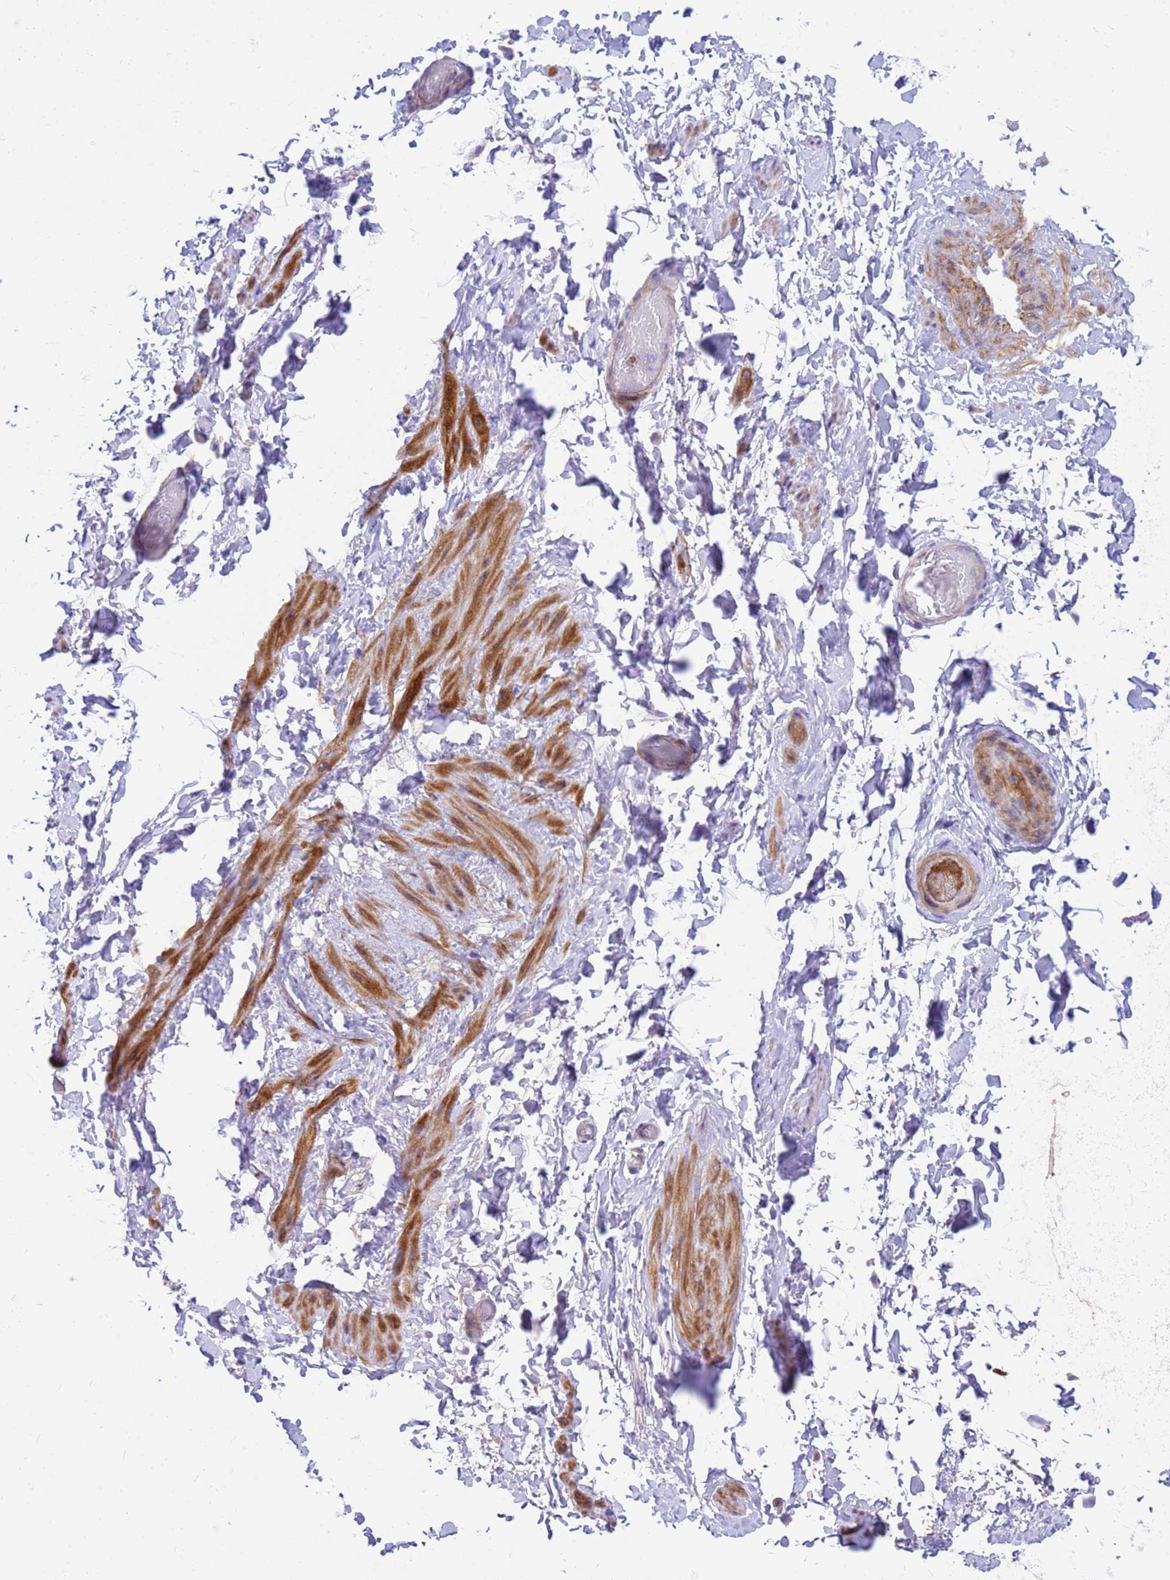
{"staining": {"intensity": "negative", "quantity": "none", "location": "none"}, "tissue": "adipose tissue", "cell_type": "Adipocytes", "image_type": "normal", "snomed": [{"axis": "morphology", "description": "Normal tissue, NOS"}, {"axis": "topography", "description": "Soft tissue"}, {"axis": "topography", "description": "Vascular tissue"}], "caption": "This histopathology image is of unremarkable adipose tissue stained with immunohistochemistry to label a protein in brown with the nuclei are counter-stained blue. There is no staining in adipocytes.", "gene": "ORM1", "patient": {"sex": "male", "age": 41}}